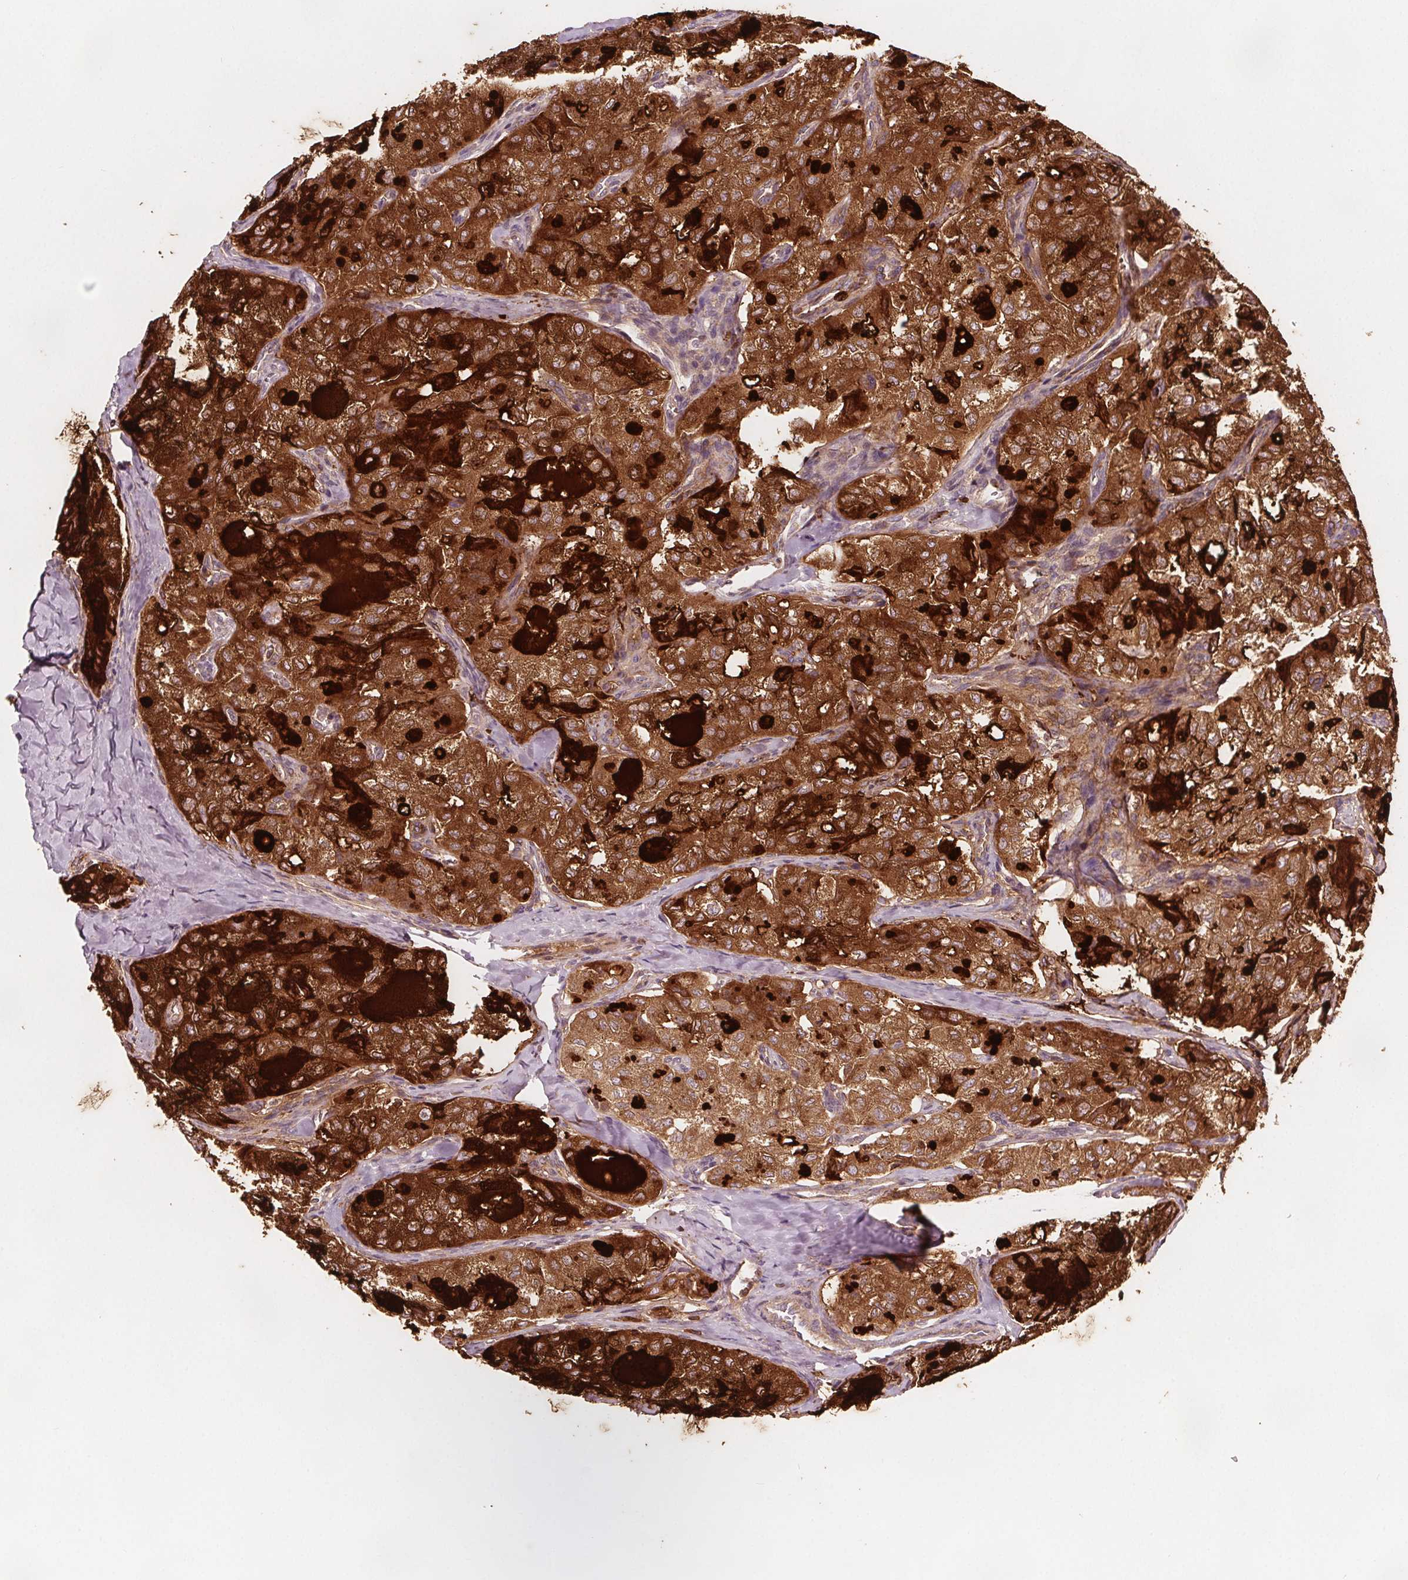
{"staining": {"intensity": "moderate", "quantity": ">75%", "location": "cytoplasmic/membranous"}, "tissue": "thyroid cancer", "cell_type": "Tumor cells", "image_type": "cancer", "snomed": [{"axis": "morphology", "description": "Follicular adenoma carcinoma, NOS"}, {"axis": "topography", "description": "Thyroid gland"}], "caption": "Thyroid cancer (follicular adenoma carcinoma) tissue displays moderate cytoplasmic/membranous staining in approximately >75% of tumor cells", "gene": "ADAM33", "patient": {"sex": "male", "age": 75}}